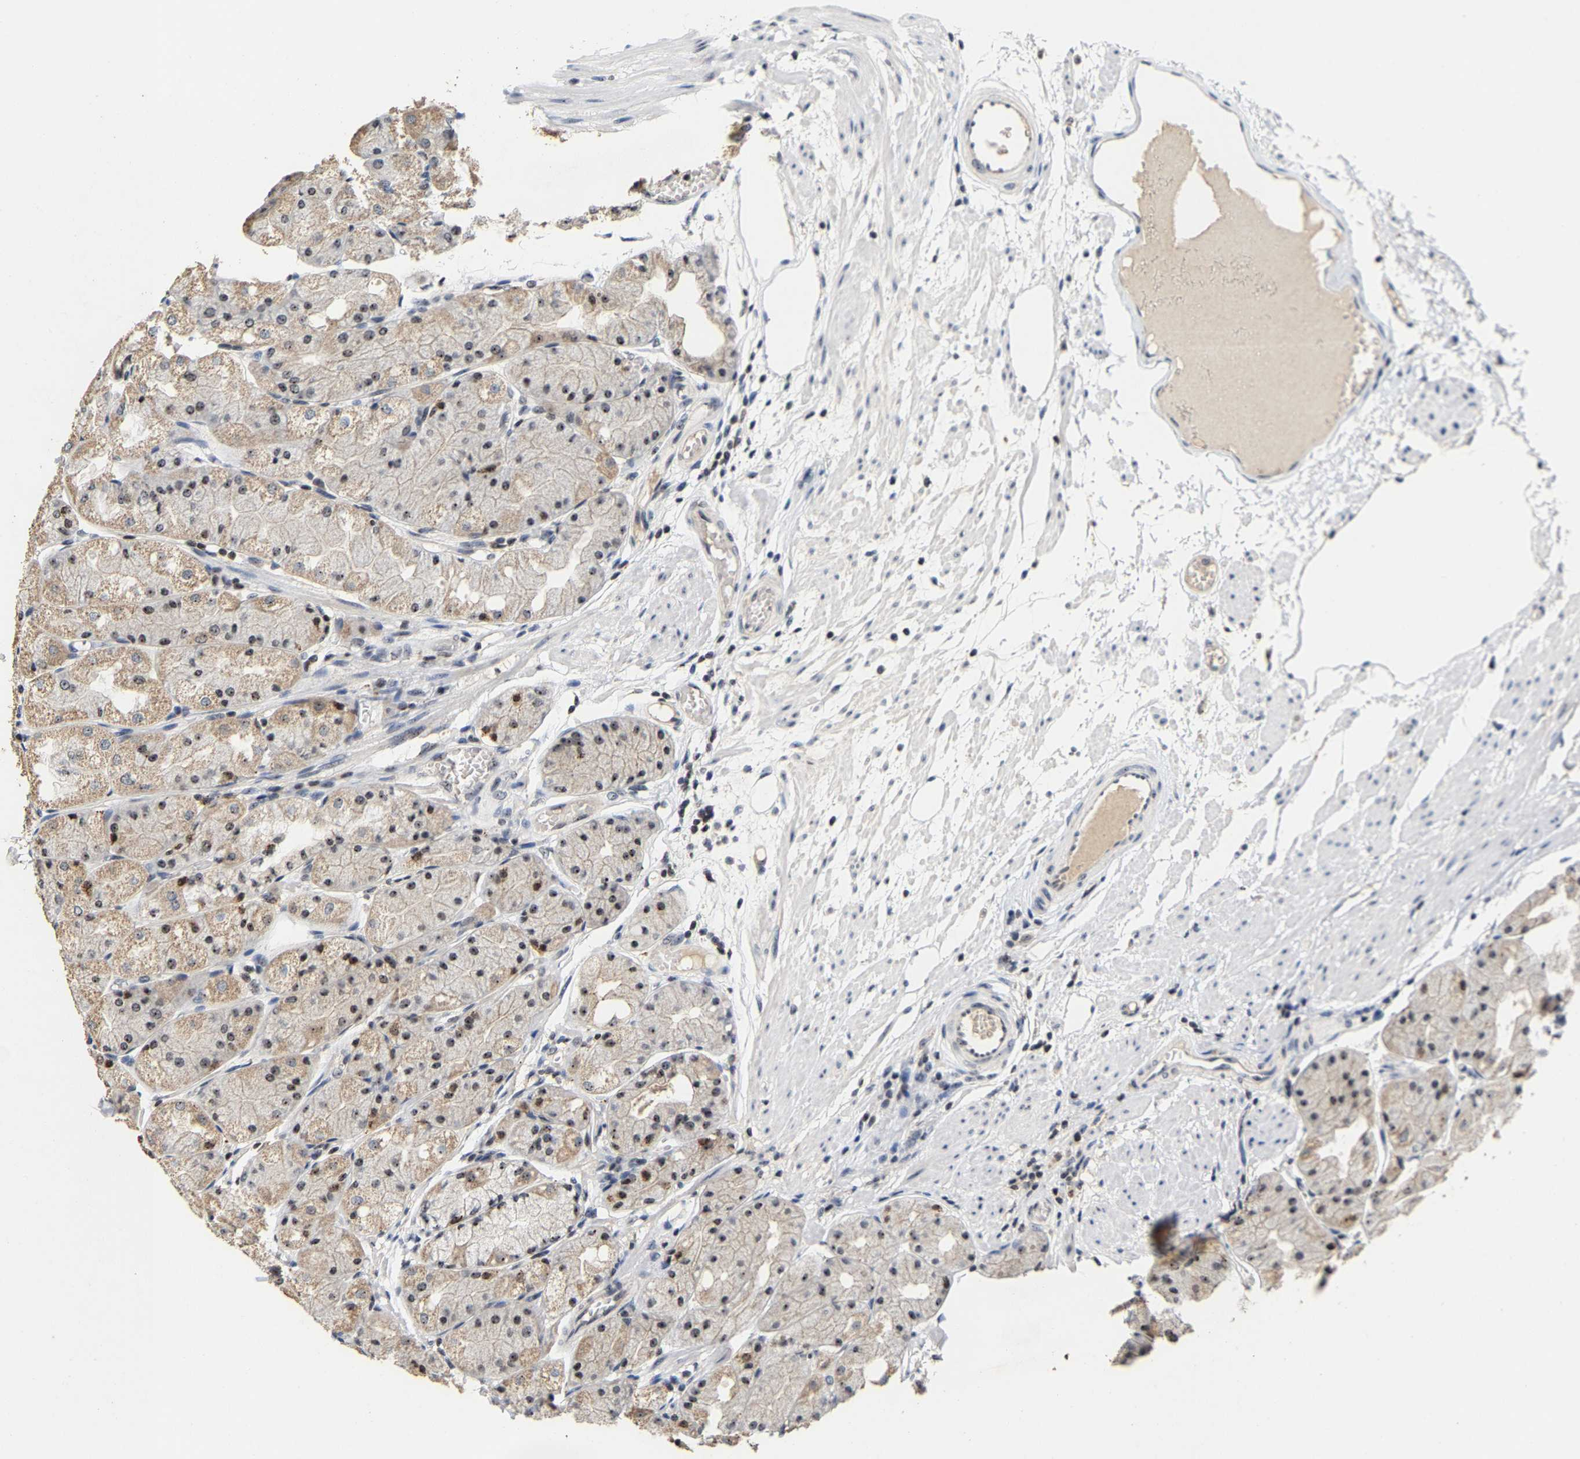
{"staining": {"intensity": "moderate", "quantity": ">75%", "location": "nuclear"}, "tissue": "stomach", "cell_type": "Glandular cells", "image_type": "normal", "snomed": [{"axis": "morphology", "description": "Normal tissue, NOS"}, {"axis": "topography", "description": "Stomach, upper"}], "caption": "This image exhibits immunohistochemistry staining of normal stomach, with medium moderate nuclear positivity in about >75% of glandular cells.", "gene": "NOP58", "patient": {"sex": "male", "age": 72}}